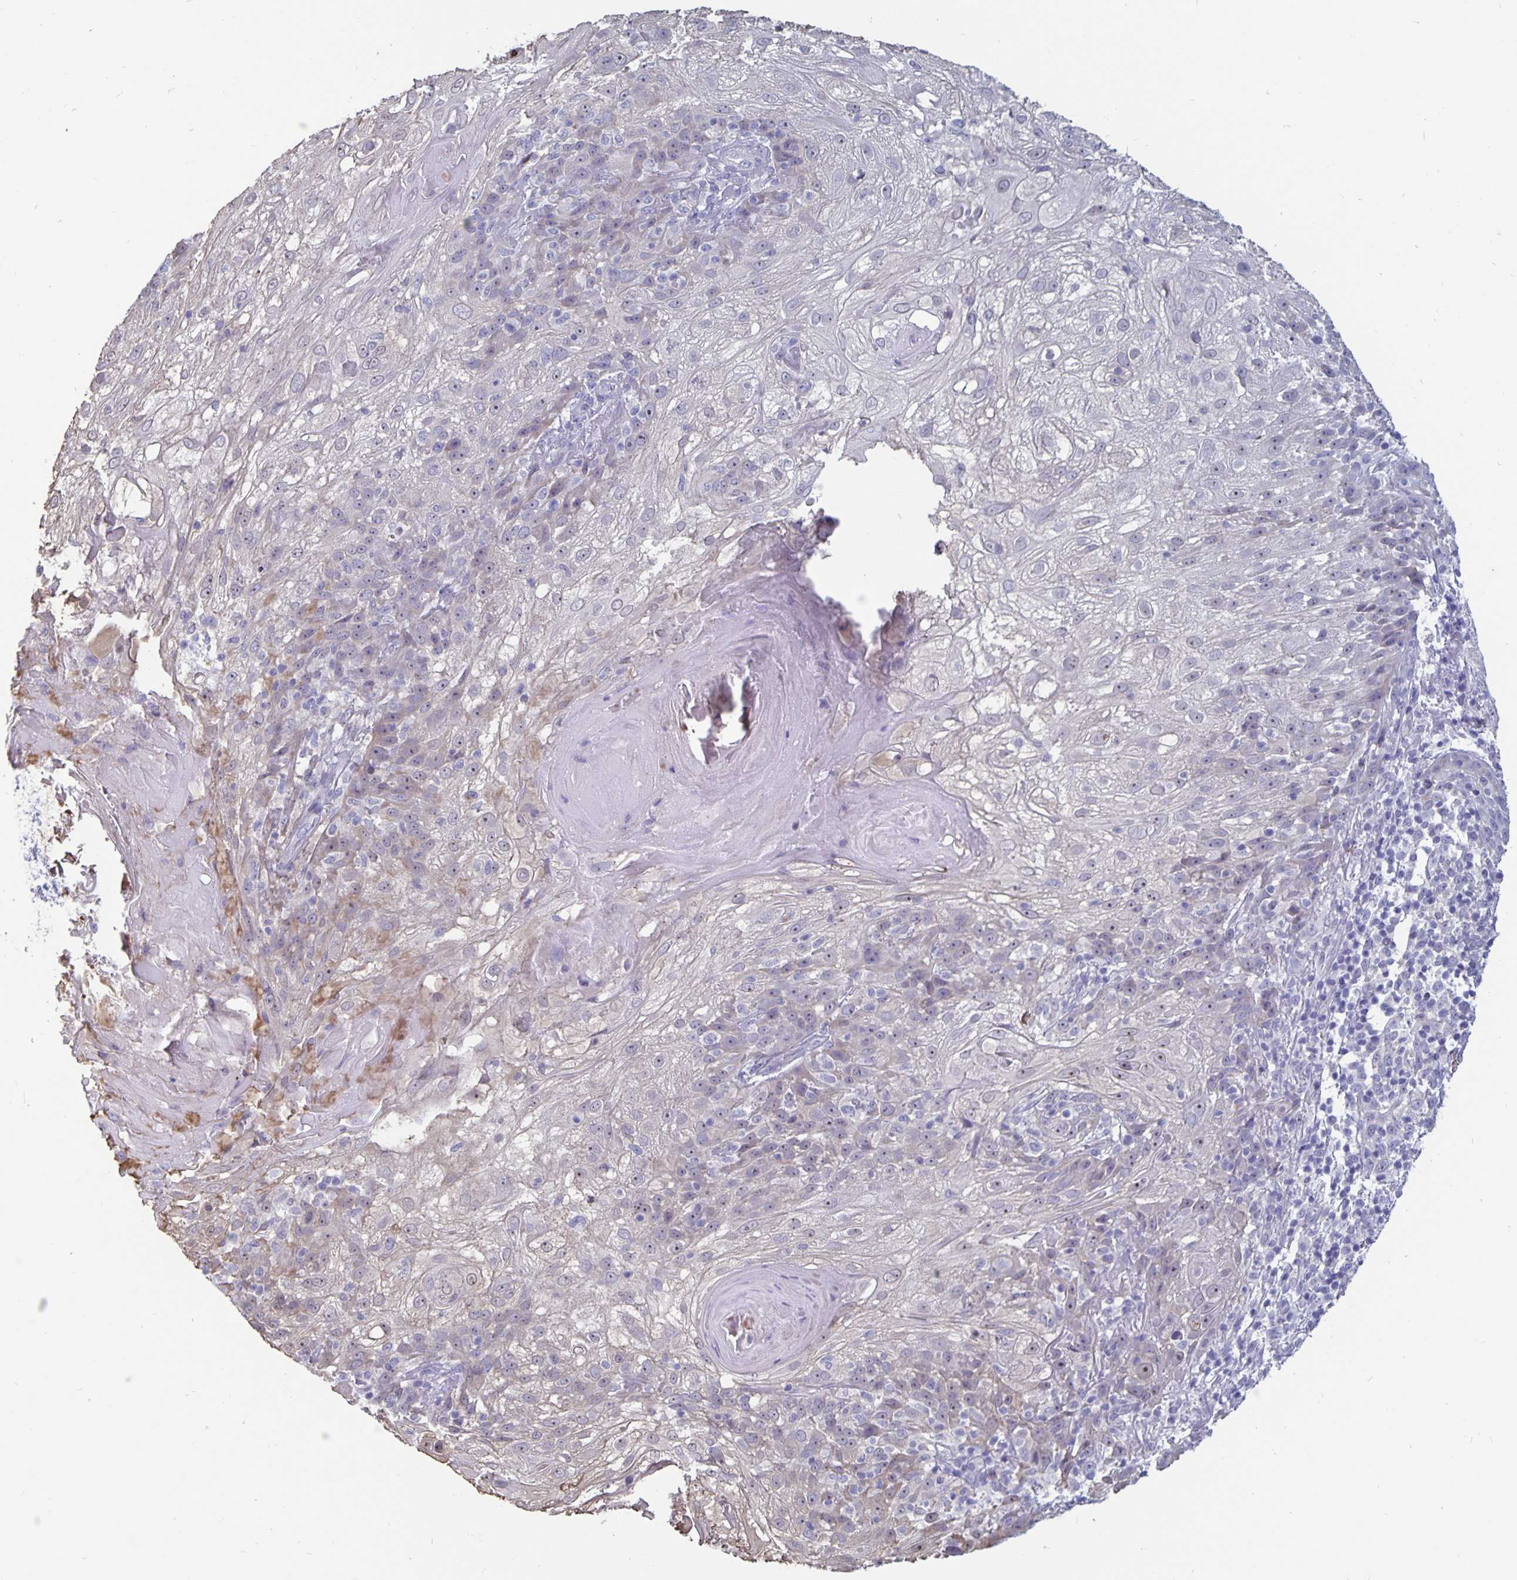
{"staining": {"intensity": "negative", "quantity": "none", "location": "none"}, "tissue": "skin cancer", "cell_type": "Tumor cells", "image_type": "cancer", "snomed": [{"axis": "morphology", "description": "Normal tissue, NOS"}, {"axis": "morphology", "description": "Squamous cell carcinoma, NOS"}, {"axis": "topography", "description": "Skin"}], "caption": "IHC photomicrograph of human skin cancer (squamous cell carcinoma) stained for a protein (brown), which demonstrates no staining in tumor cells.", "gene": "PLCB3", "patient": {"sex": "female", "age": 83}}